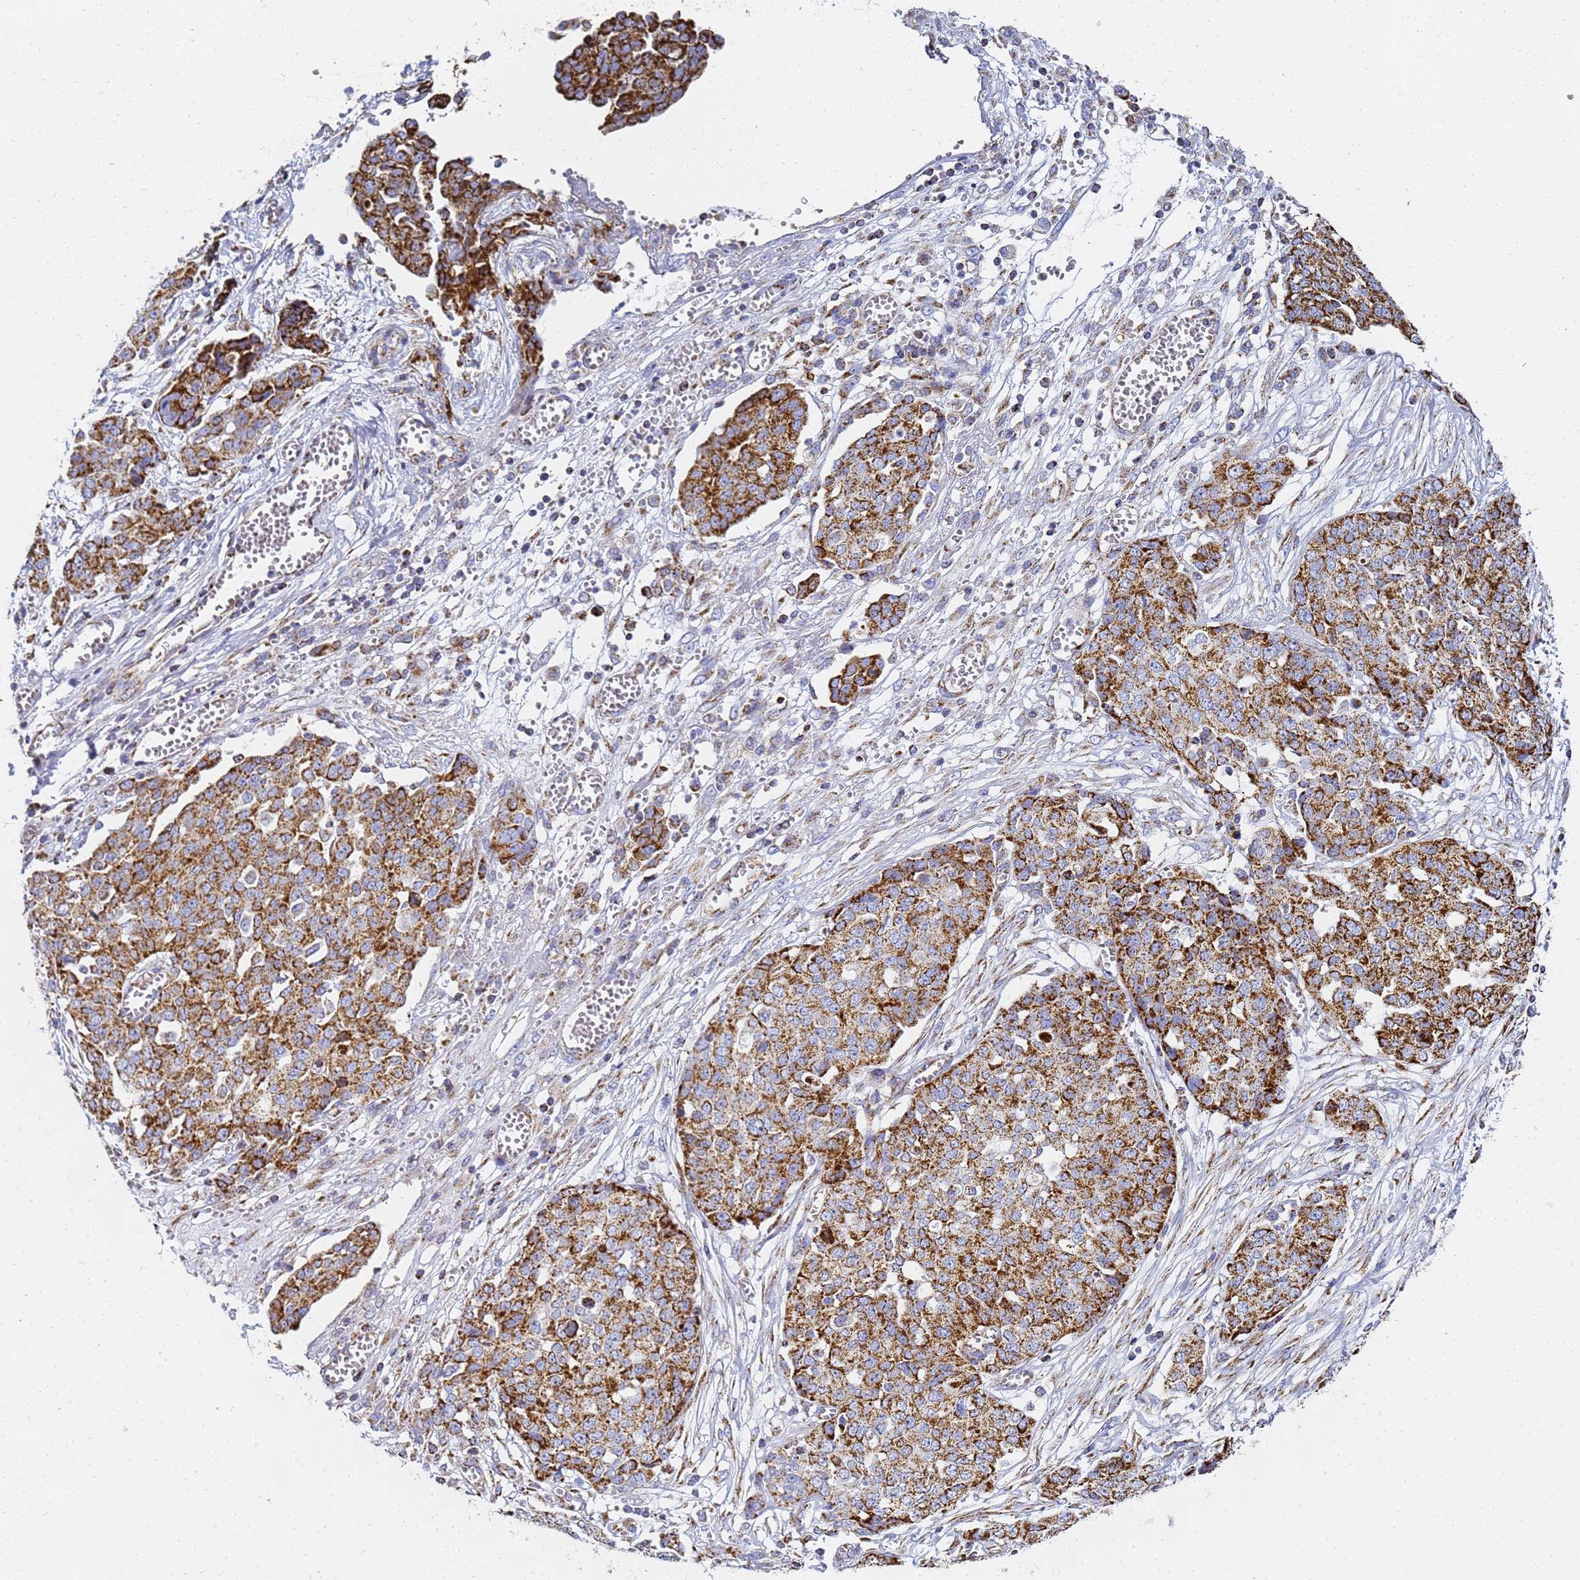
{"staining": {"intensity": "strong", "quantity": ">75%", "location": "cytoplasmic/membranous"}, "tissue": "ovarian cancer", "cell_type": "Tumor cells", "image_type": "cancer", "snomed": [{"axis": "morphology", "description": "Cystadenocarcinoma, serous, NOS"}, {"axis": "topography", "description": "Soft tissue"}, {"axis": "topography", "description": "Ovary"}], "caption": "The photomicrograph reveals immunohistochemical staining of ovarian cancer. There is strong cytoplasmic/membranous positivity is identified in approximately >75% of tumor cells.", "gene": "CNIH4", "patient": {"sex": "female", "age": 57}}